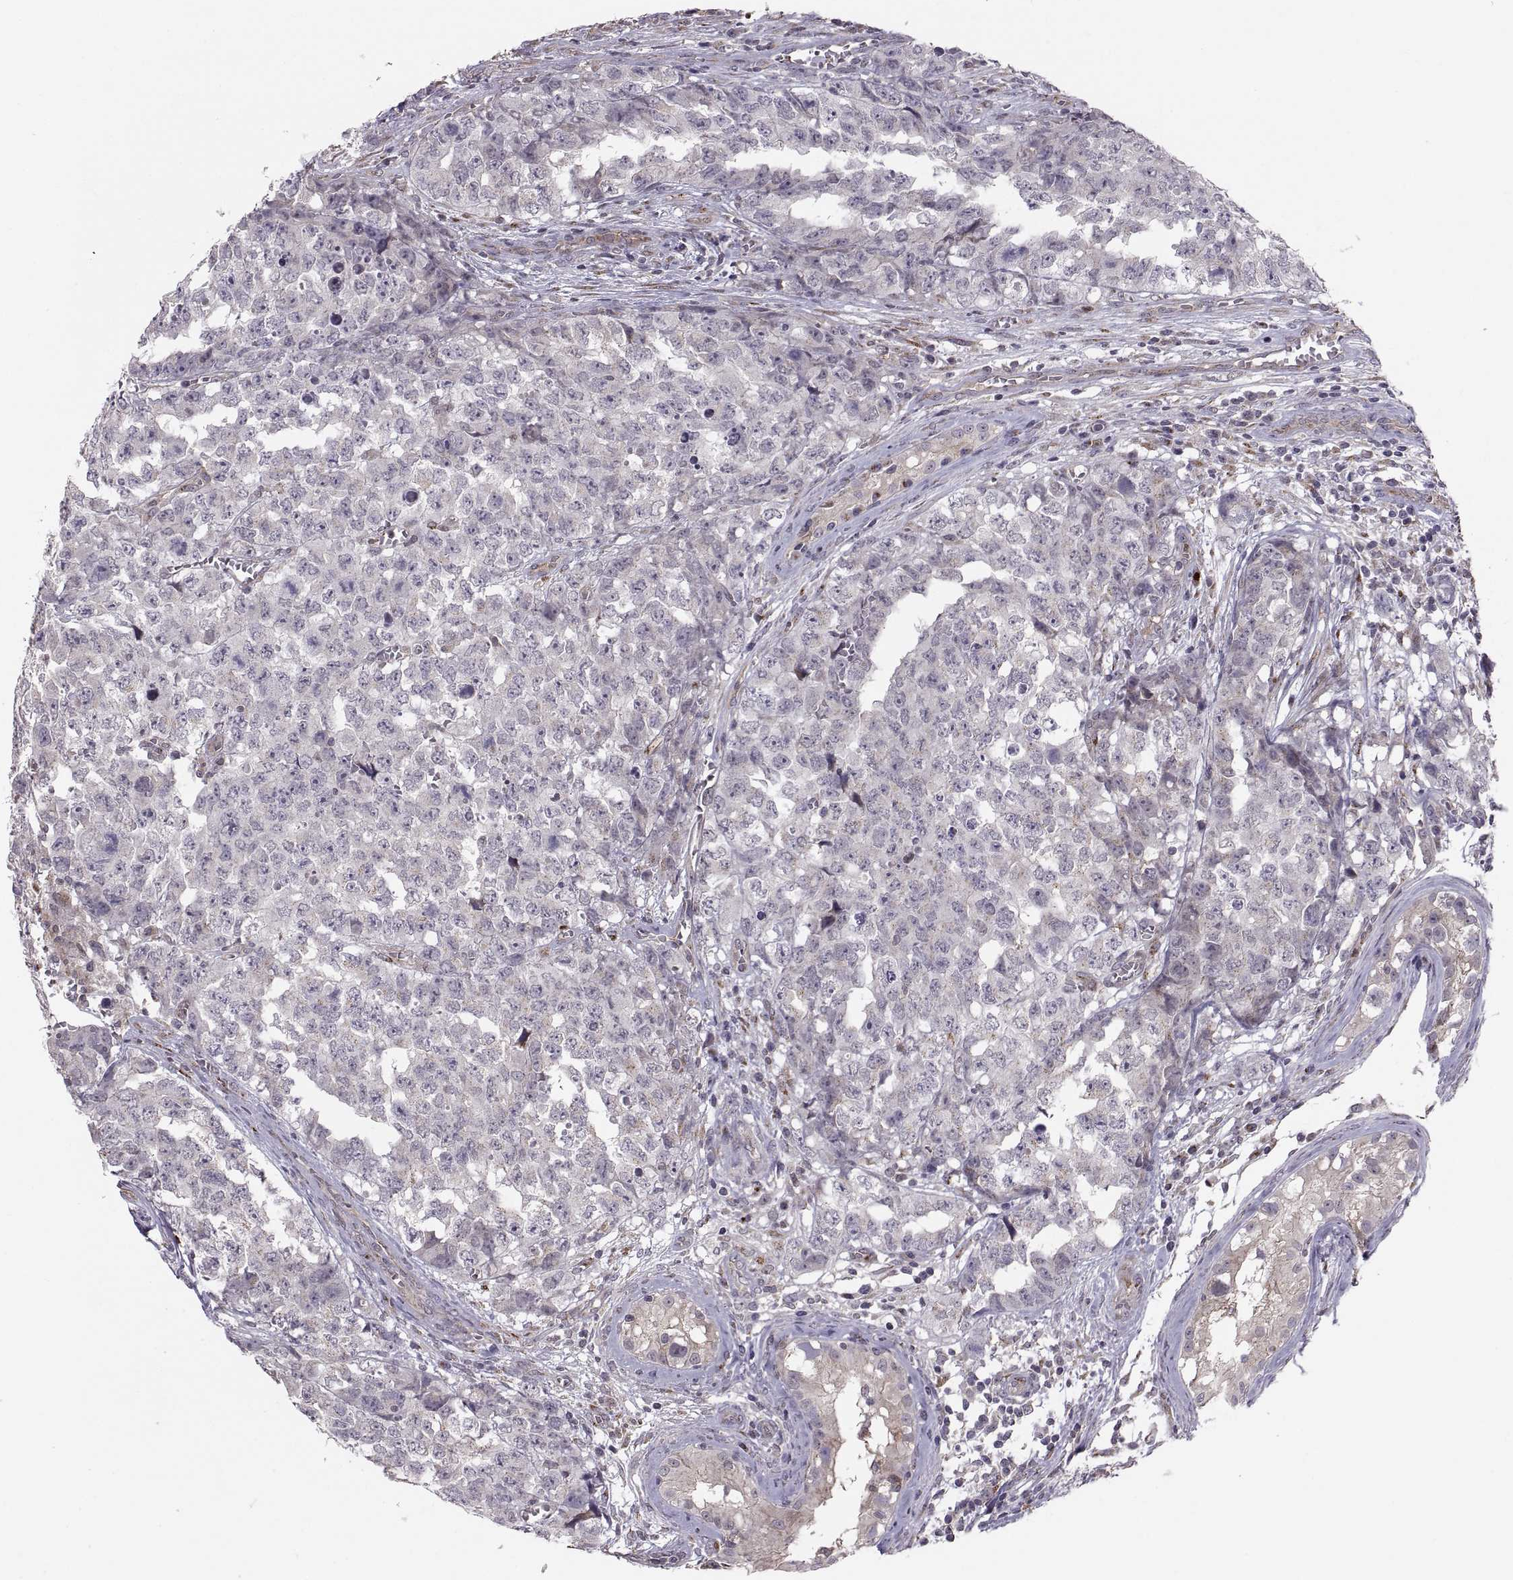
{"staining": {"intensity": "negative", "quantity": "none", "location": "none"}, "tissue": "testis cancer", "cell_type": "Tumor cells", "image_type": "cancer", "snomed": [{"axis": "morphology", "description": "Carcinoma, Embryonal, NOS"}, {"axis": "topography", "description": "Testis"}], "caption": "The histopathology image displays no staining of tumor cells in testis cancer (embryonal carcinoma).", "gene": "TESC", "patient": {"sex": "male", "age": 23}}